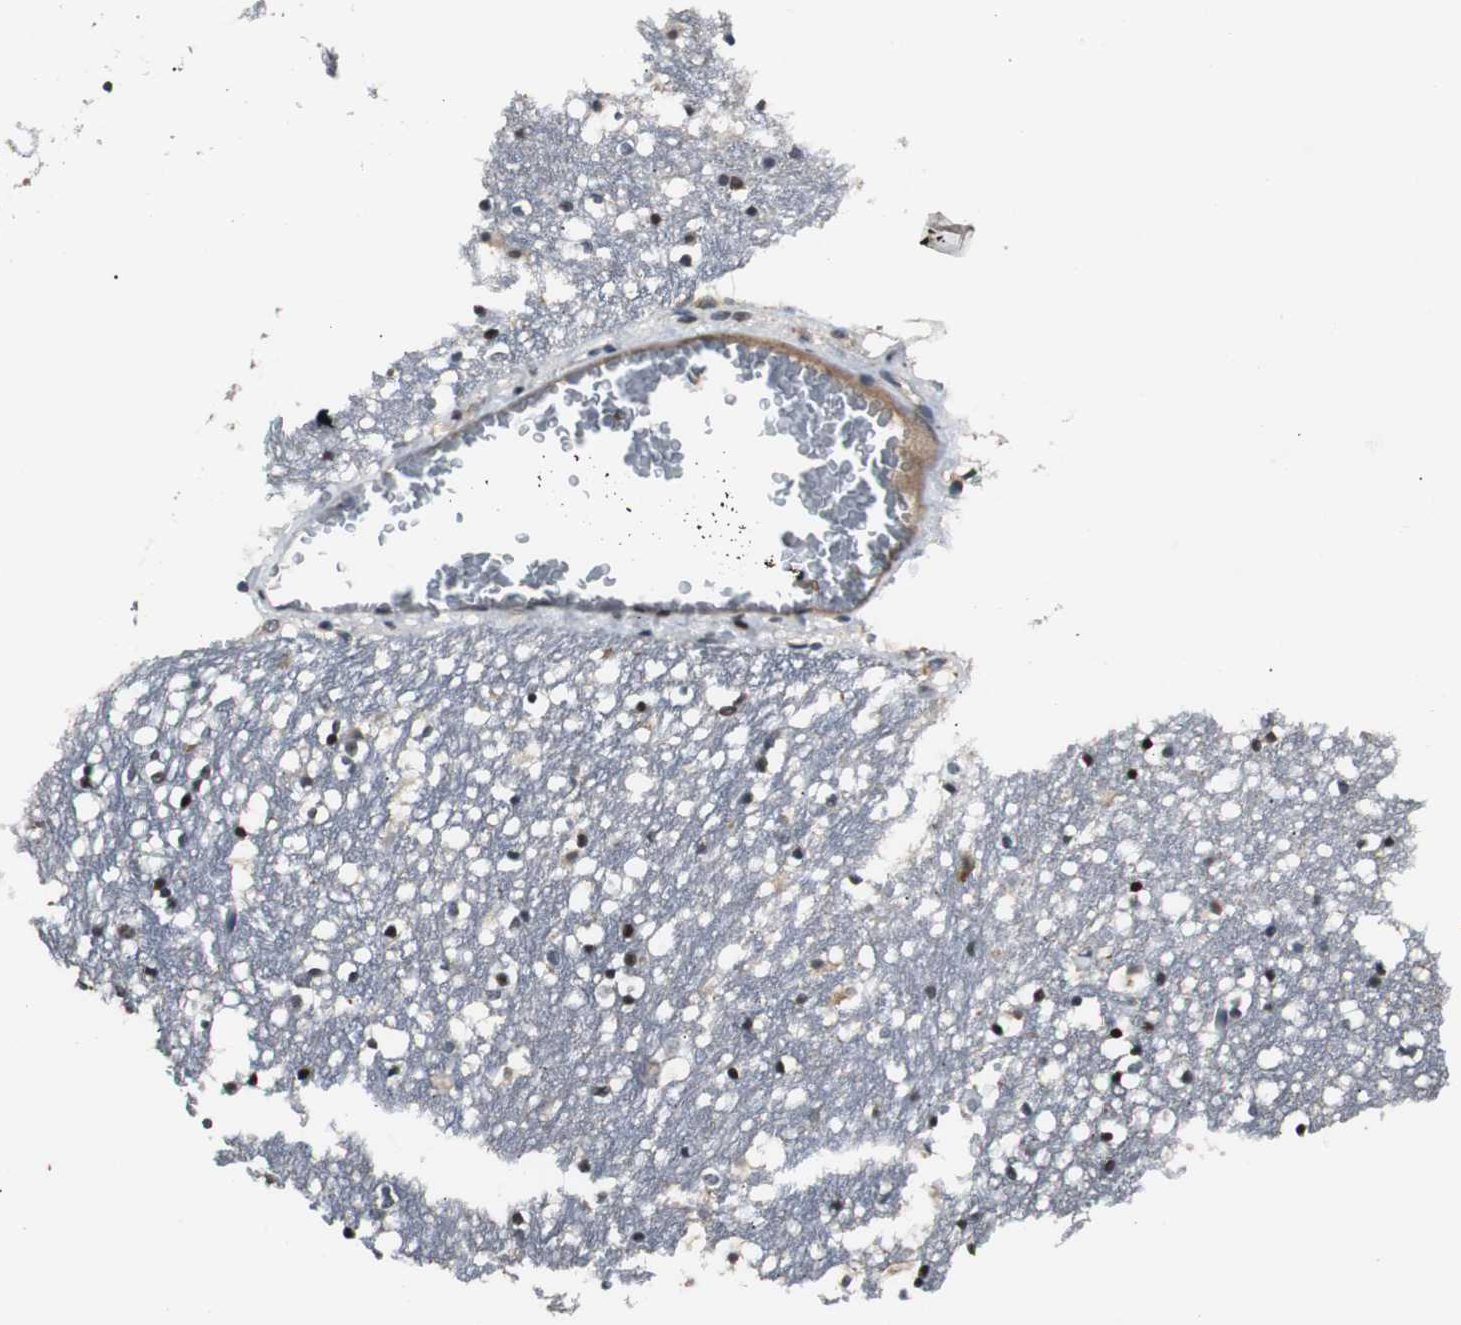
{"staining": {"intensity": "weak", "quantity": "25%-75%", "location": "cytoplasmic/membranous"}, "tissue": "caudate", "cell_type": "Glial cells", "image_type": "normal", "snomed": [{"axis": "morphology", "description": "Normal tissue, NOS"}, {"axis": "topography", "description": "Lateral ventricle wall"}], "caption": "Immunohistochemistry staining of normal caudate, which demonstrates low levels of weak cytoplasmic/membranous positivity in about 25%-75% of glial cells indicating weak cytoplasmic/membranous protein expression. The staining was performed using DAB (3,3'-diaminobenzidine) (brown) for protein detection and nuclei were counterstained in hematoxylin (blue).", "gene": "ZMPSTE24", "patient": {"sex": "male", "age": 45}}